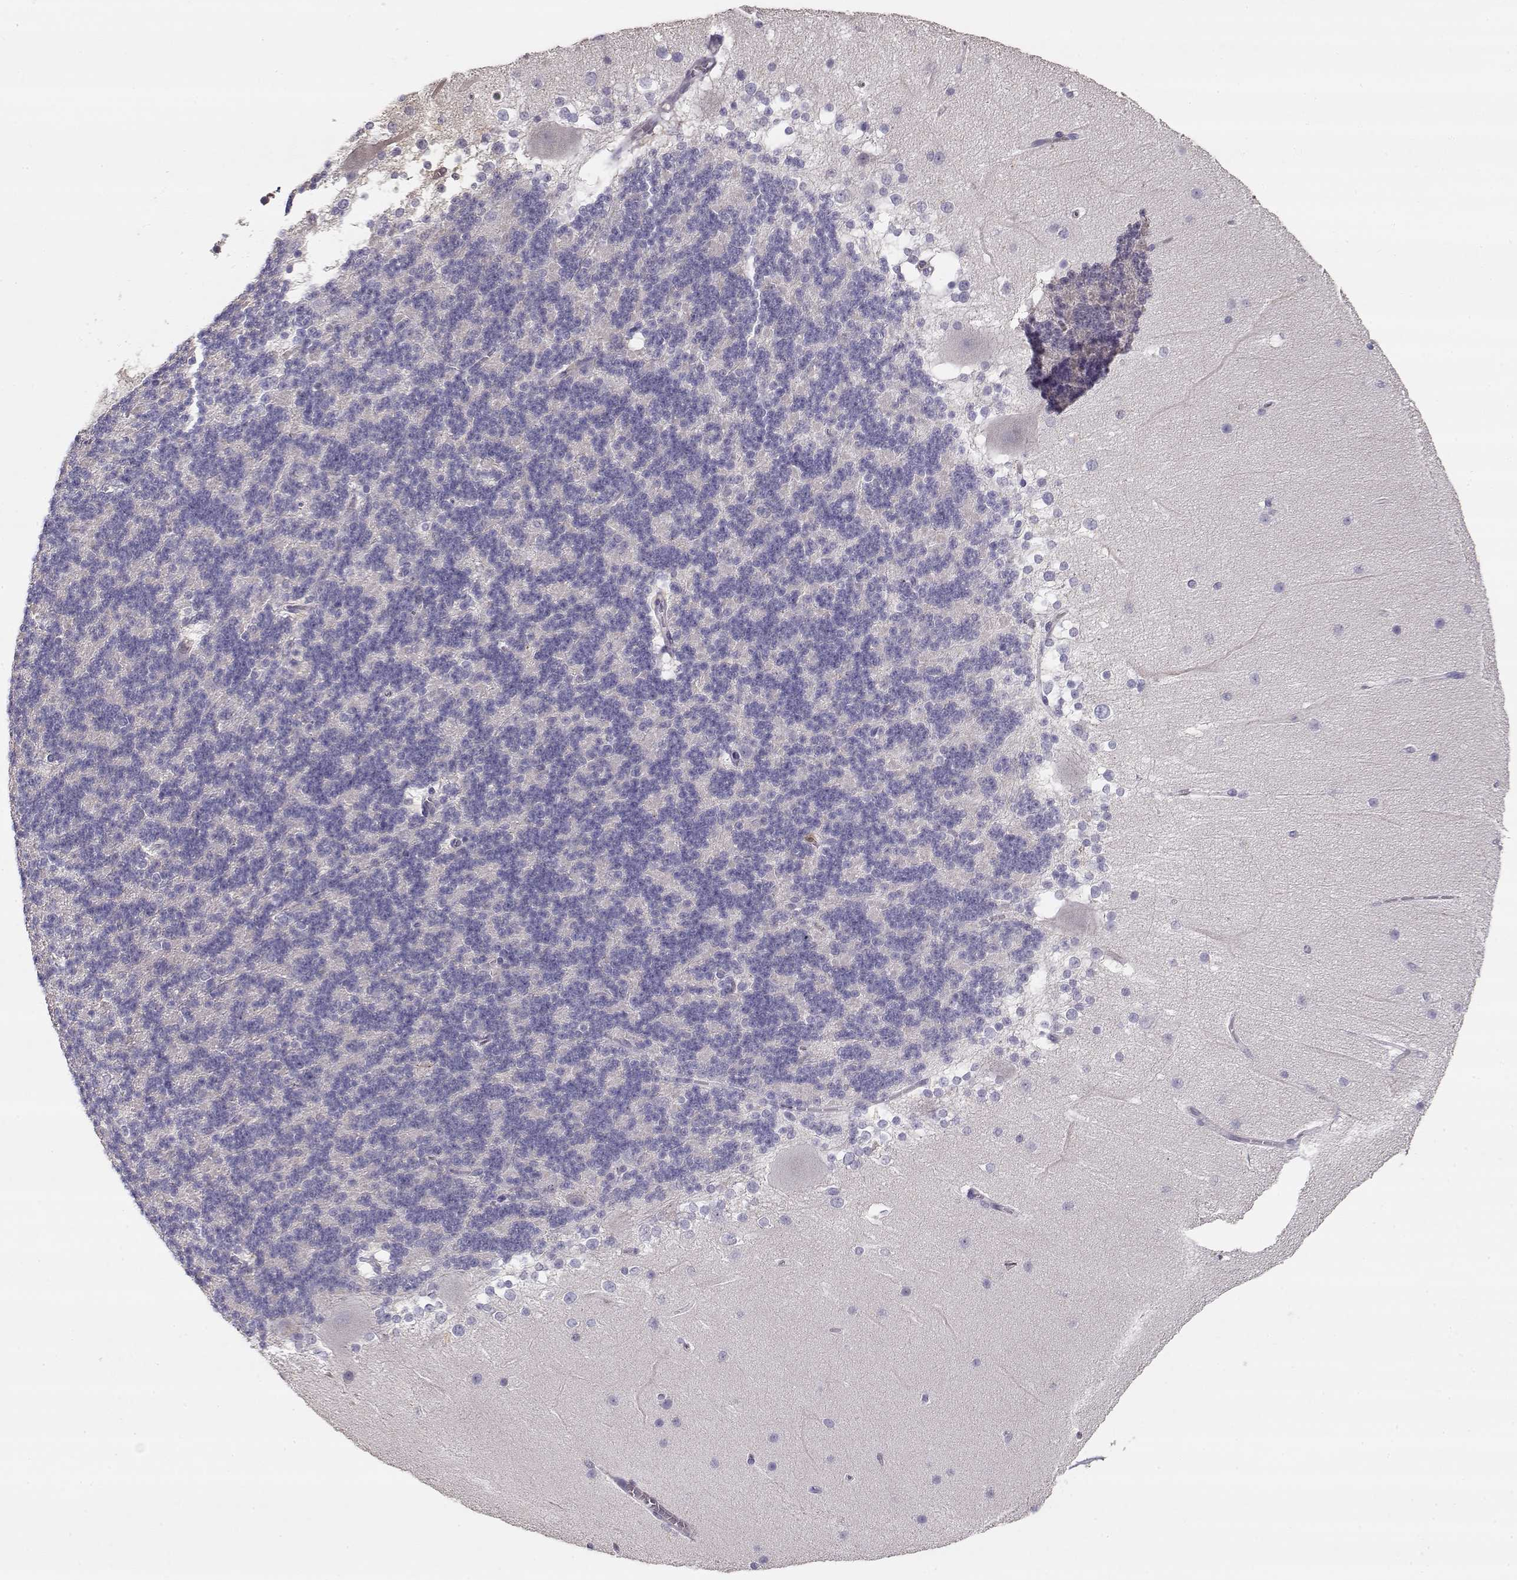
{"staining": {"intensity": "negative", "quantity": "none", "location": "none"}, "tissue": "cerebellum", "cell_type": "Cells in granular layer", "image_type": "normal", "snomed": [{"axis": "morphology", "description": "Normal tissue, NOS"}, {"axis": "topography", "description": "Cerebellum"}], "caption": "Immunohistochemical staining of benign cerebellum shows no significant positivity in cells in granular layer.", "gene": "VAV1", "patient": {"sex": "female", "age": 19}}